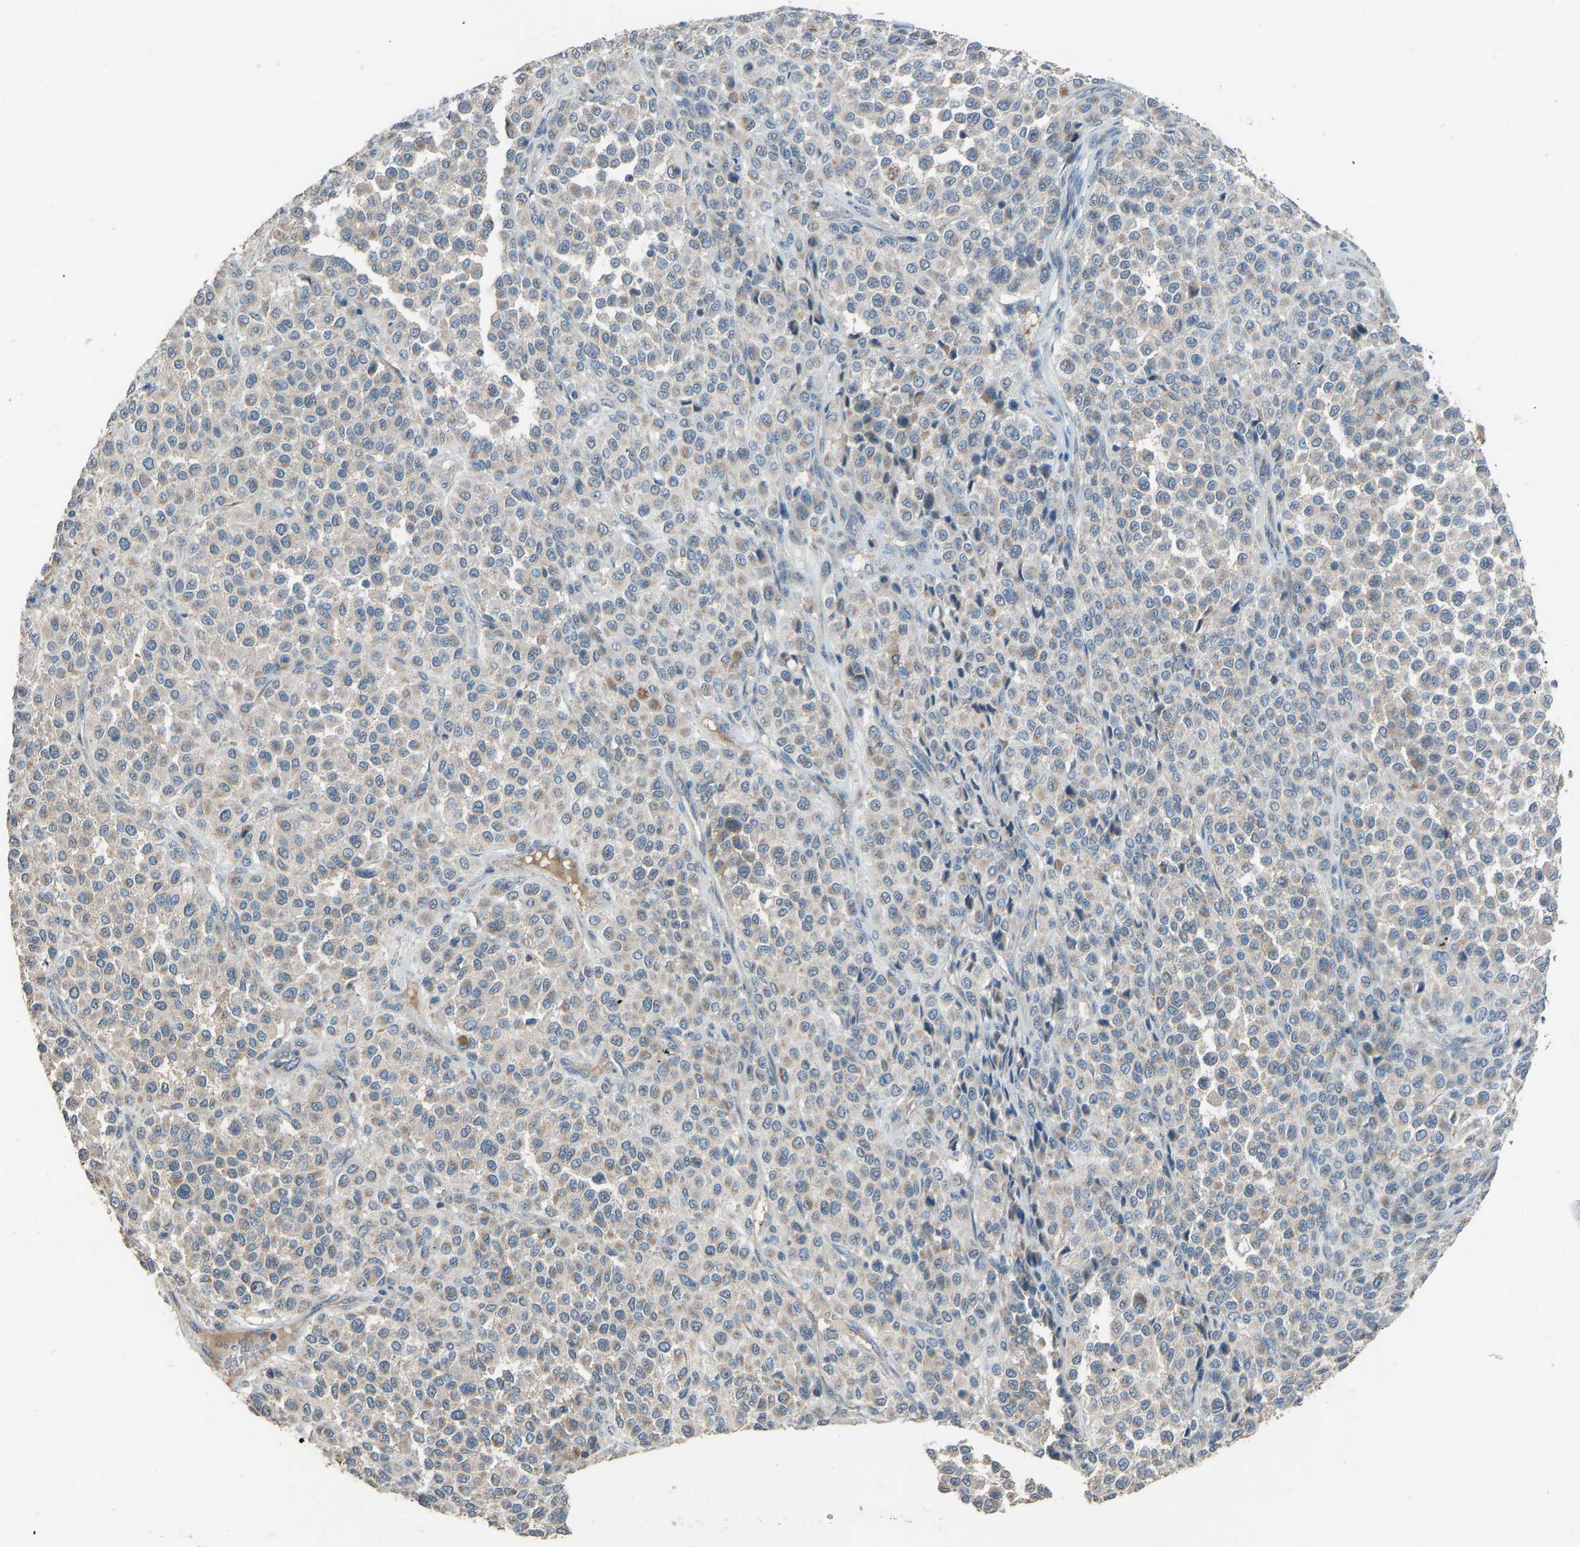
{"staining": {"intensity": "weak", "quantity": "<25%", "location": "cytoplasmic/membranous"}, "tissue": "melanoma", "cell_type": "Tumor cells", "image_type": "cancer", "snomed": [{"axis": "morphology", "description": "Malignant melanoma, Metastatic site"}, {"axis": "topography", "description": "Pancreas"}], "caption": "Tumor cells show no significant staining in melanoma.", "gene": "TGFBR3", "patient": {"sex": "female", "age": 30}}